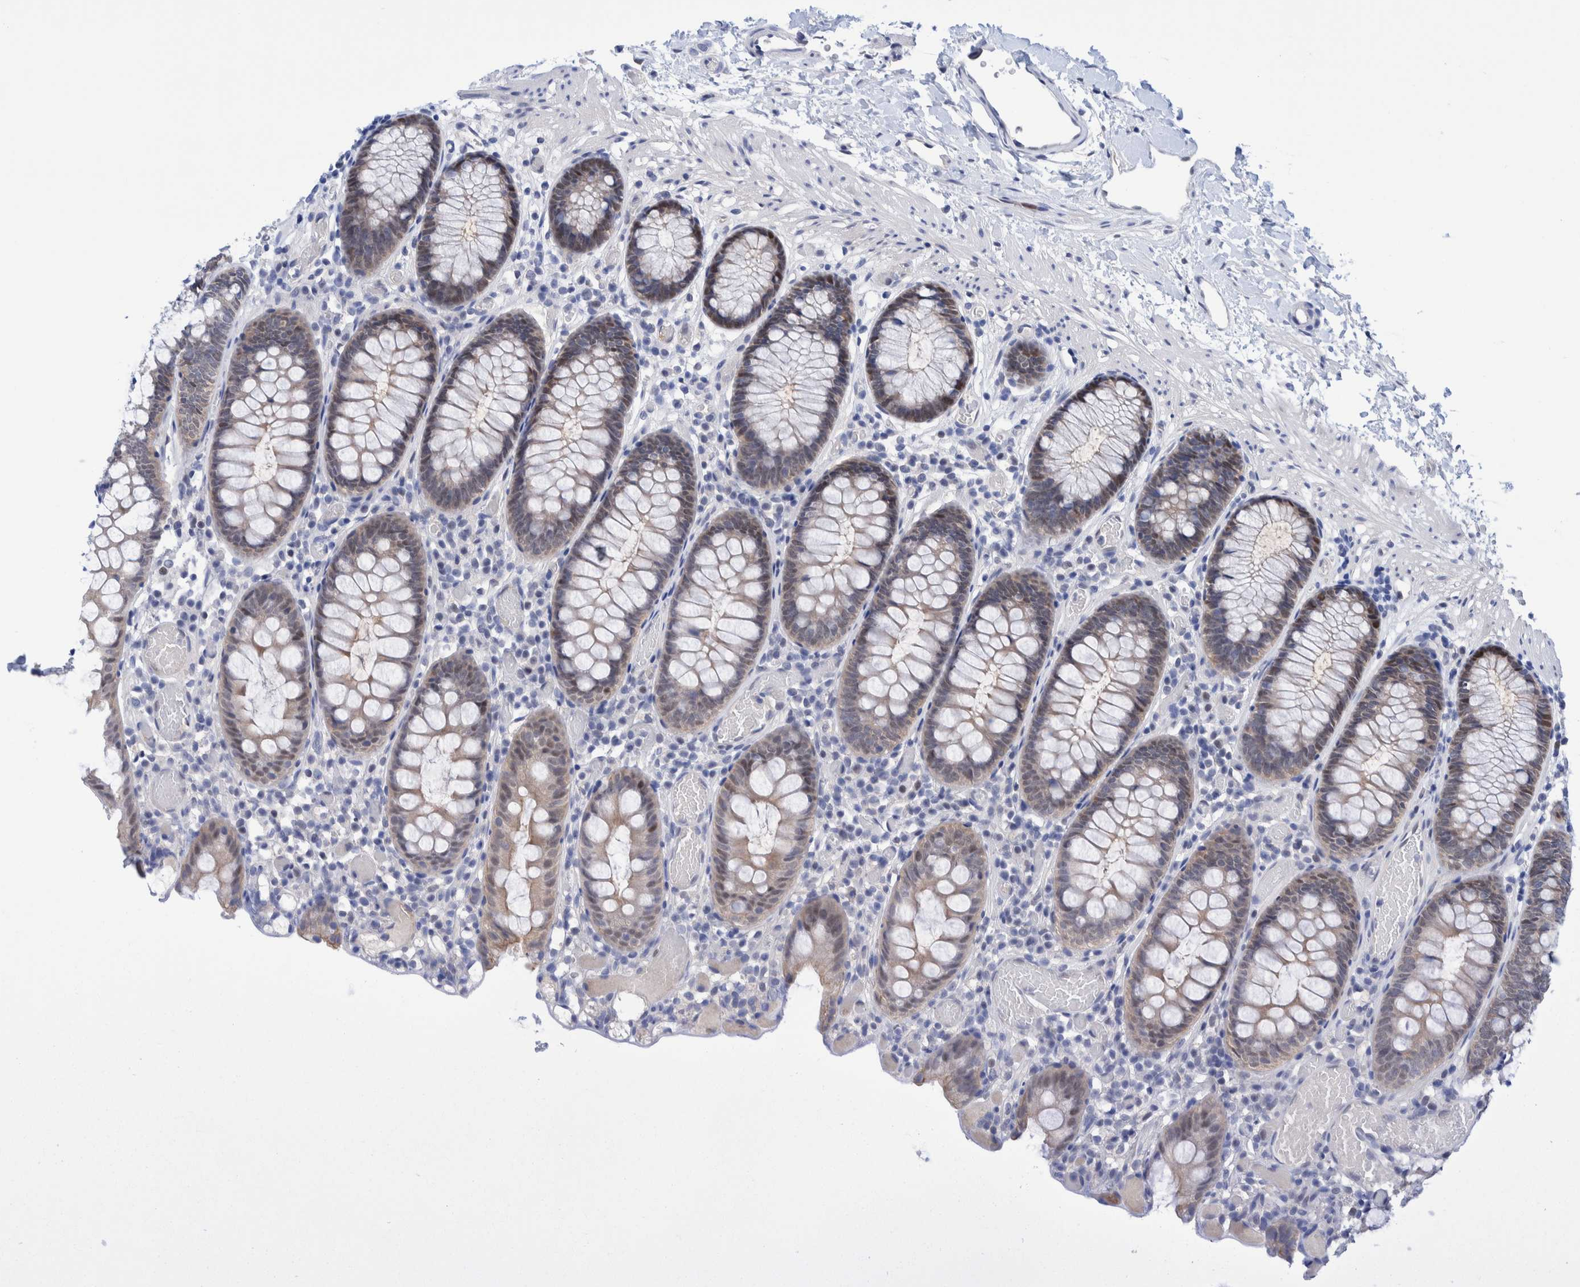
{"staining": {"intensity": "negative", "quantity": "none", "location": "none"}, "tissue": "colon", "cell_type": "Endothelial cells", "image_type": "normal", "snomed": [{"axis": "morphology", "description": "Normal tissue, NOS"}, {"axis": "topography", "description": "Colon"}], "caption": "DAB immunohistochemical staining of benign human colon demonstrates no significant positivity in endothelial cells.", "gene": "PFAS", "patient": {"sex": "male", "age": 14}}